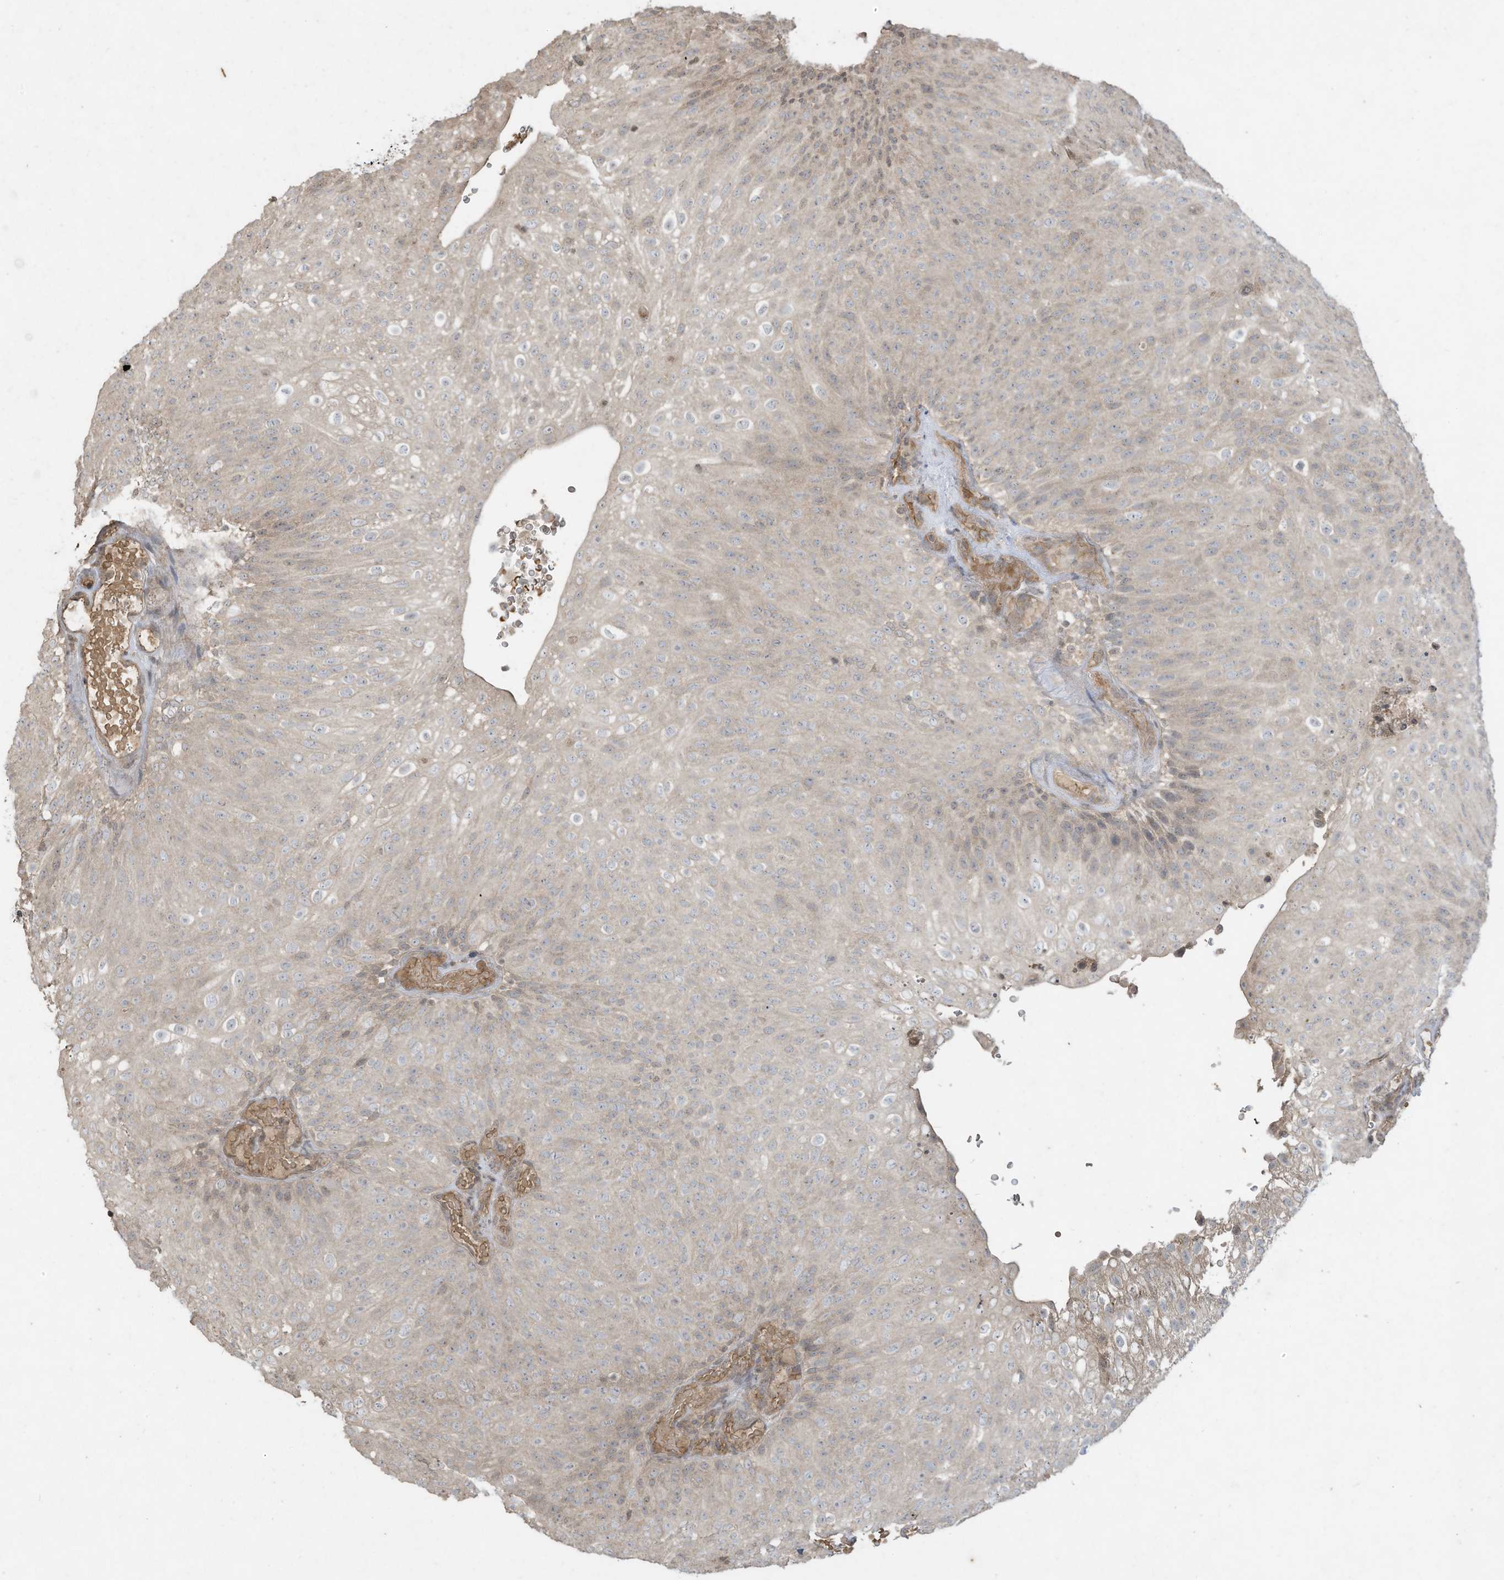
{"staining": {"intensity": "negative", "quantity": "none", "location": "none"}, "tissue": "urothelial cancer", "cell_type": "Tumor cells", "image_type": "cancer", "snomed": [{"axis": "morphology", "description": "Urothelial carcinoma, Low grade"}, {"axis": "topography", "description": "Urinary bladder"}], "caption": "Immunohistochemical staining of urothelial cancer reveals no significant staining in tumor cells.", "gene": "MATN2", "patient": {"sex": "male", "age": 78}}